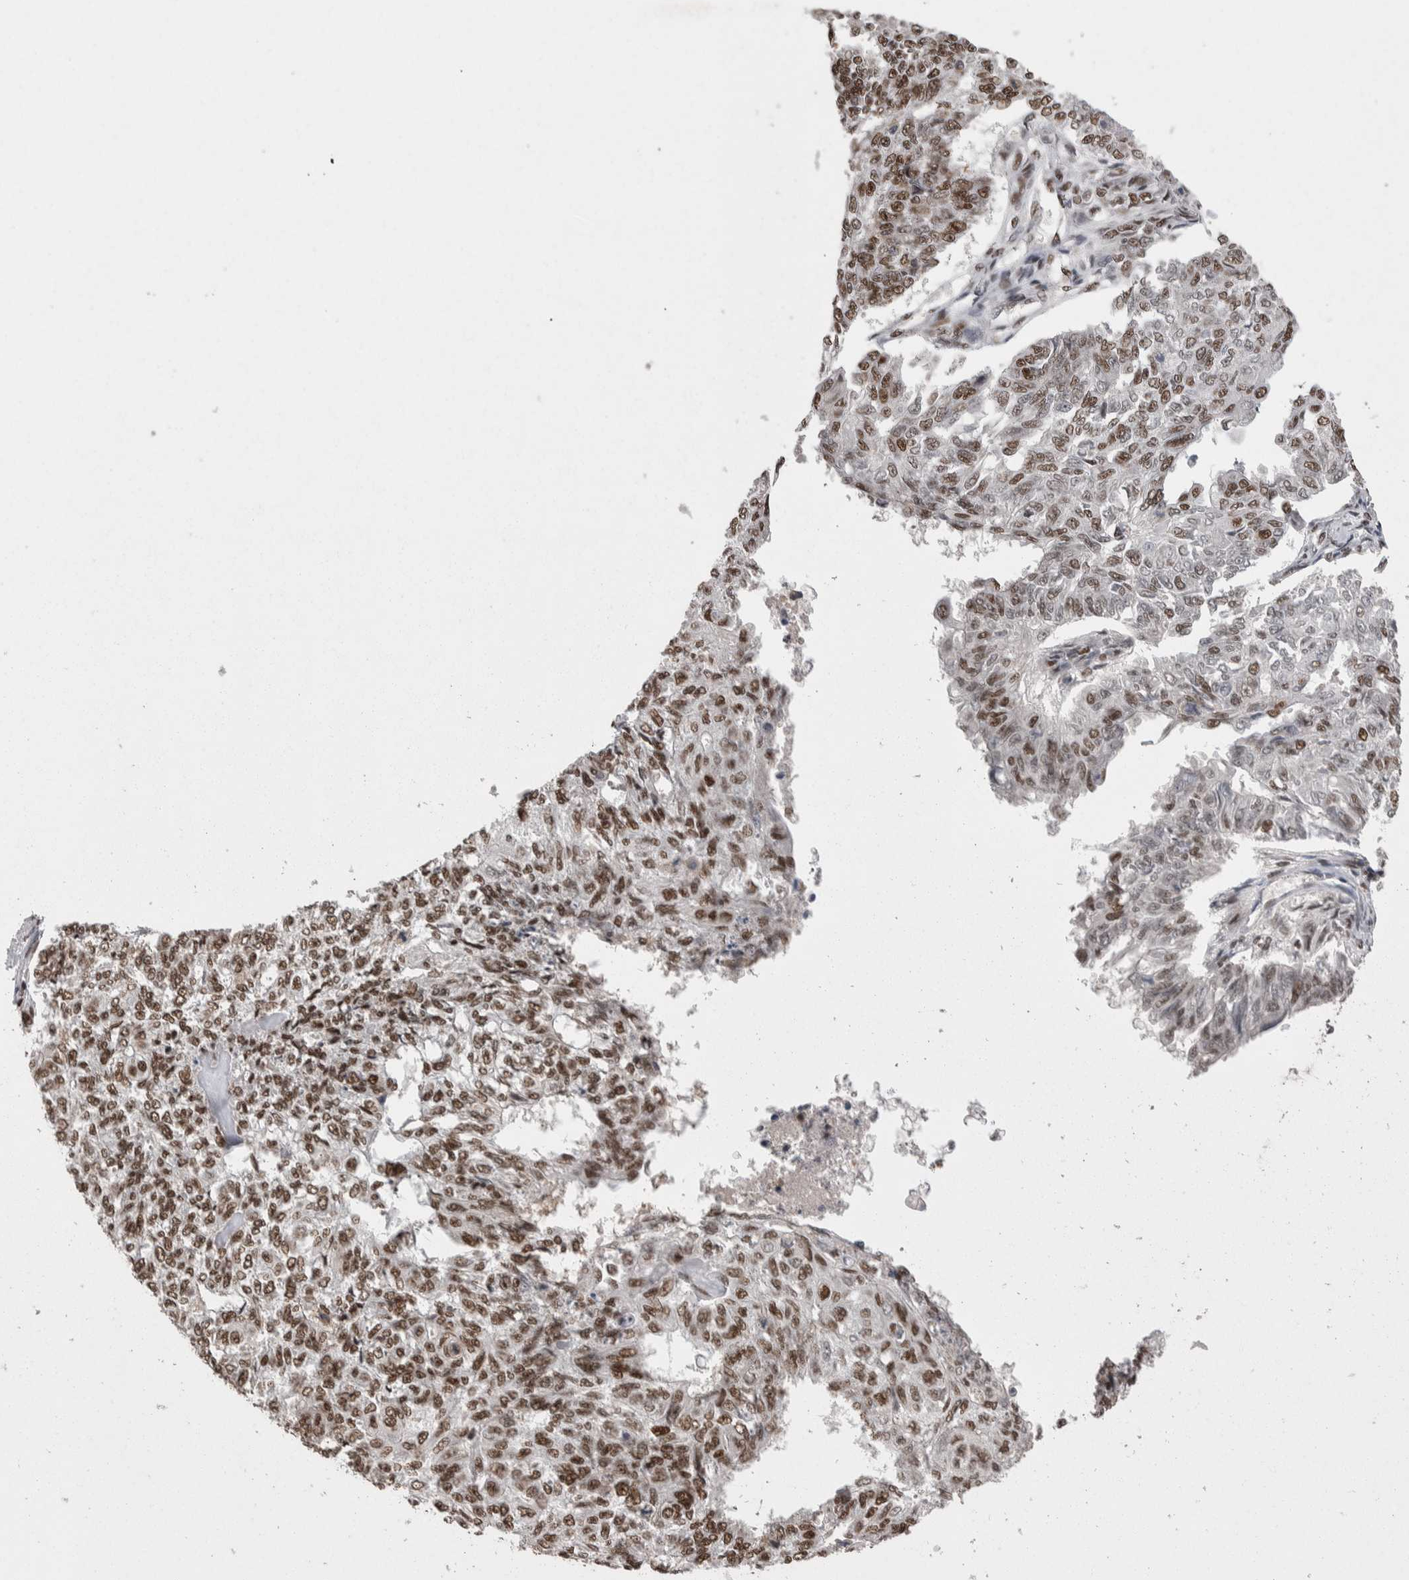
{"staining": {"intensity": "moderate", "quantity": ">75%", "location": "nuclear"}, "tissue": "endometrial cancer", "cell_type": "Tumor cells", "image_type": "cancer", "snomed": [{"axis": "morphology", "description": "Adenocarcinoma, NOS"}, {"axis": "topography", "description": "Endometrium"}], "caption": "Moderate nuclear staining is seen in about >75% of tumor cells in endometrial cancer. (Stains: DAB in brown, nuclei in blue, Microscopy: brightfield microscopy at high magnification).", "gene": "DMTF1", "patient": {"sex": "female", "age": 32}}